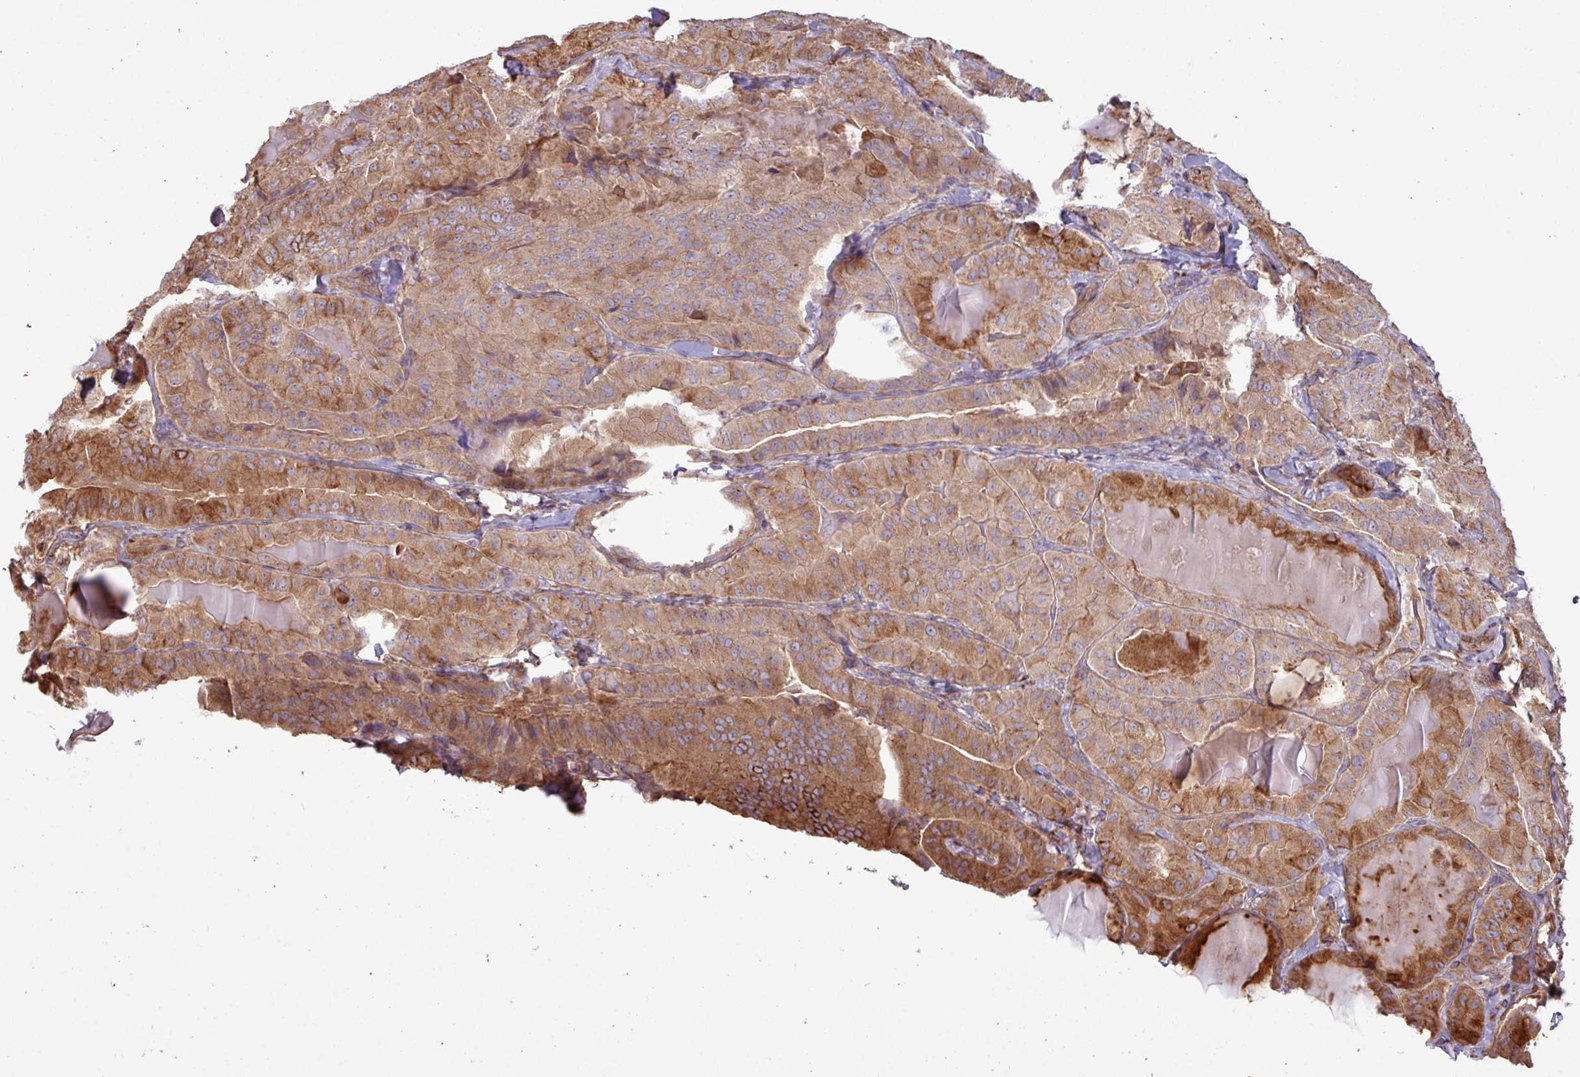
{"staining": {"intensity": "moderate", "quantity": ">75%", "location": "cytoplasmic/membranous"}, "tissue": "thyroid cancer", "cell_type": "Tumor cells", "image_type": "cancer", "snomed": [{"axis": "morphology", "description": "Papillary adenocarcinoma, NOS"}, {"axis": "topography", "description": "Thyroid gland"}], "caption": "A histopathology image of human papillary adenocarcinoma (thyroid) stained for a protein displays moderate cytoplasmic/membranous brown staining in tumor cells.", "gene": "ZNF300", "patient": {"sex": "female", "age": 68}}